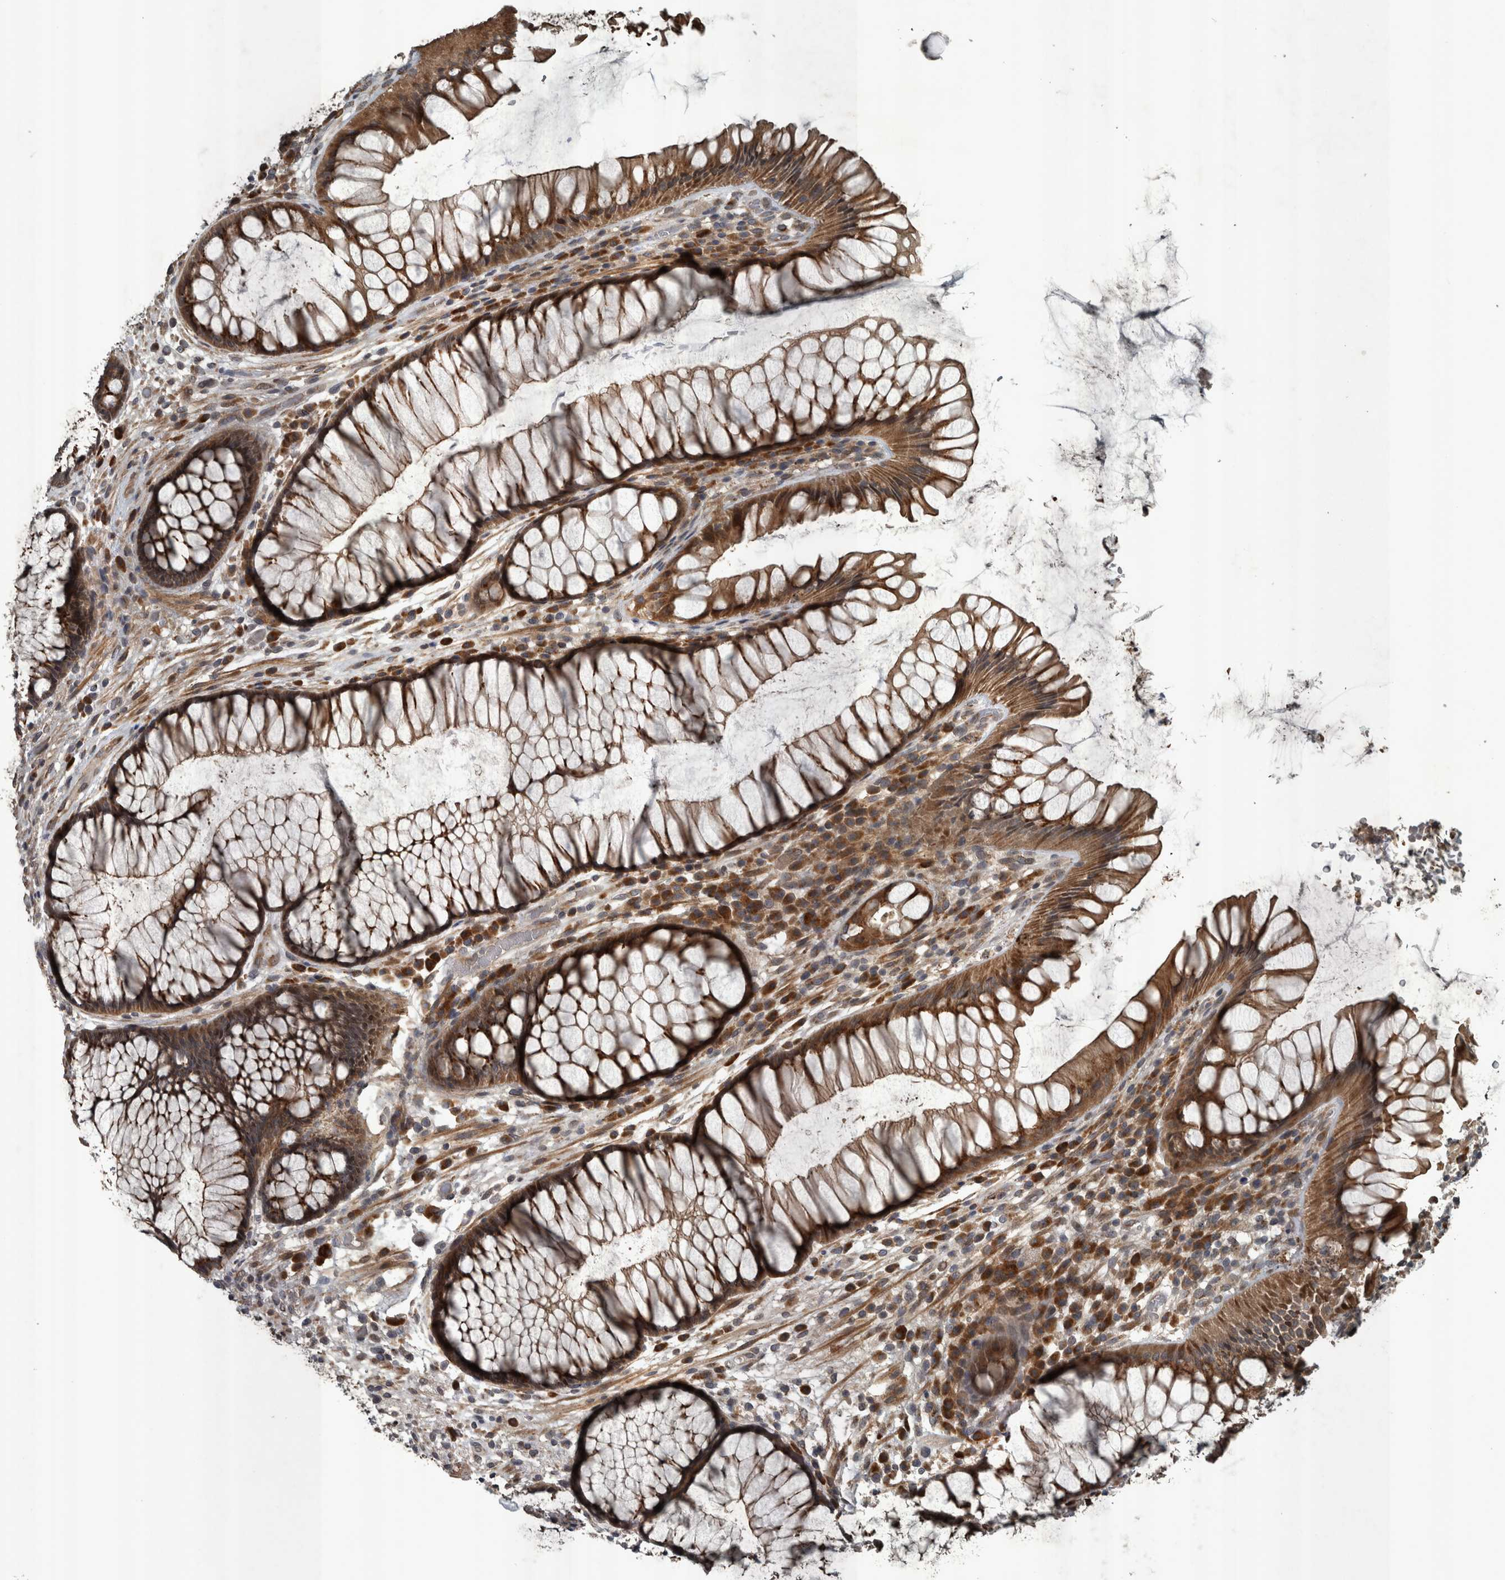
{"staining": {"intensity": "strong", "quantity": ">75%", "location": "cytoplasmic/membranous"}, "tissue": "rectum", "cell_type": "Glandular cells", "image_type": "normal", "snomed": [{"axis": "morphology", "description": "Normal tissue, NOS"}, {"axis": "topography", "description": "Rectum"}], "caption": "Brown immunohistochemical staining in benign human rectum reveals strong cytoplasmic/membranous positivity in approximately >75% of glandular cells. Using DAB (brown) and hematoxylin (blue) stains, captured at high magnification using brightfield microscopy.", "gene": "ZNF345", "patient": {"sex": "male", "age": 51}}